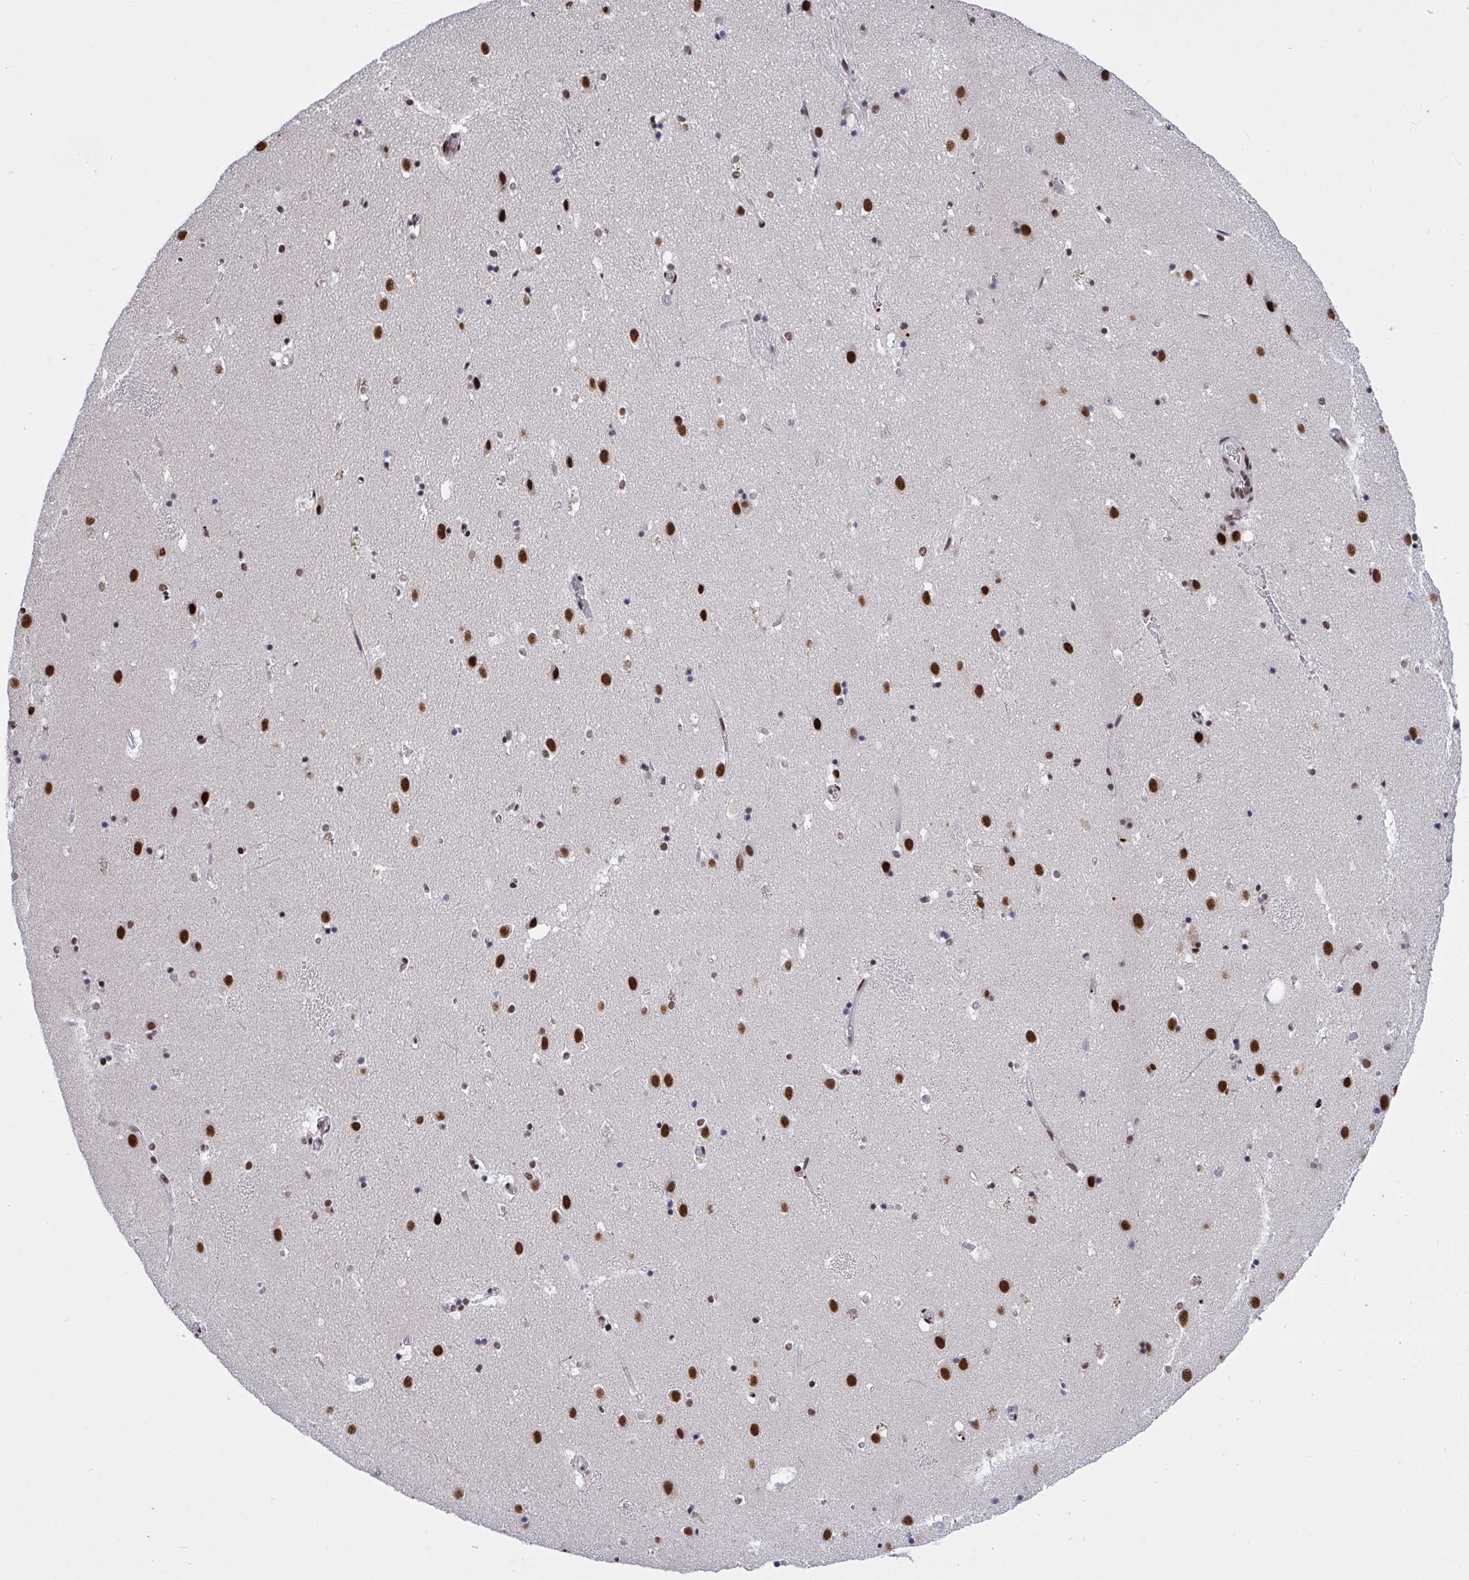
{"staining": {"intensity": "strong", "quantity": ">75%", "location": "nuclear"}, "tissue": "caudate", "cell_type": "Glial cells", "image_type": "normal", "snomed": [{"axis": "morphology", "description": "Normal tissue, NOS"}, {"axis": "topography", "description": "Lateral ventricle wall"}], "caption": "Glial cells display strong nuclear staining in about >75% of cells in normal caudate.", "gene": "ZNF607", "patient": {"sex": "male", "age": 37}}